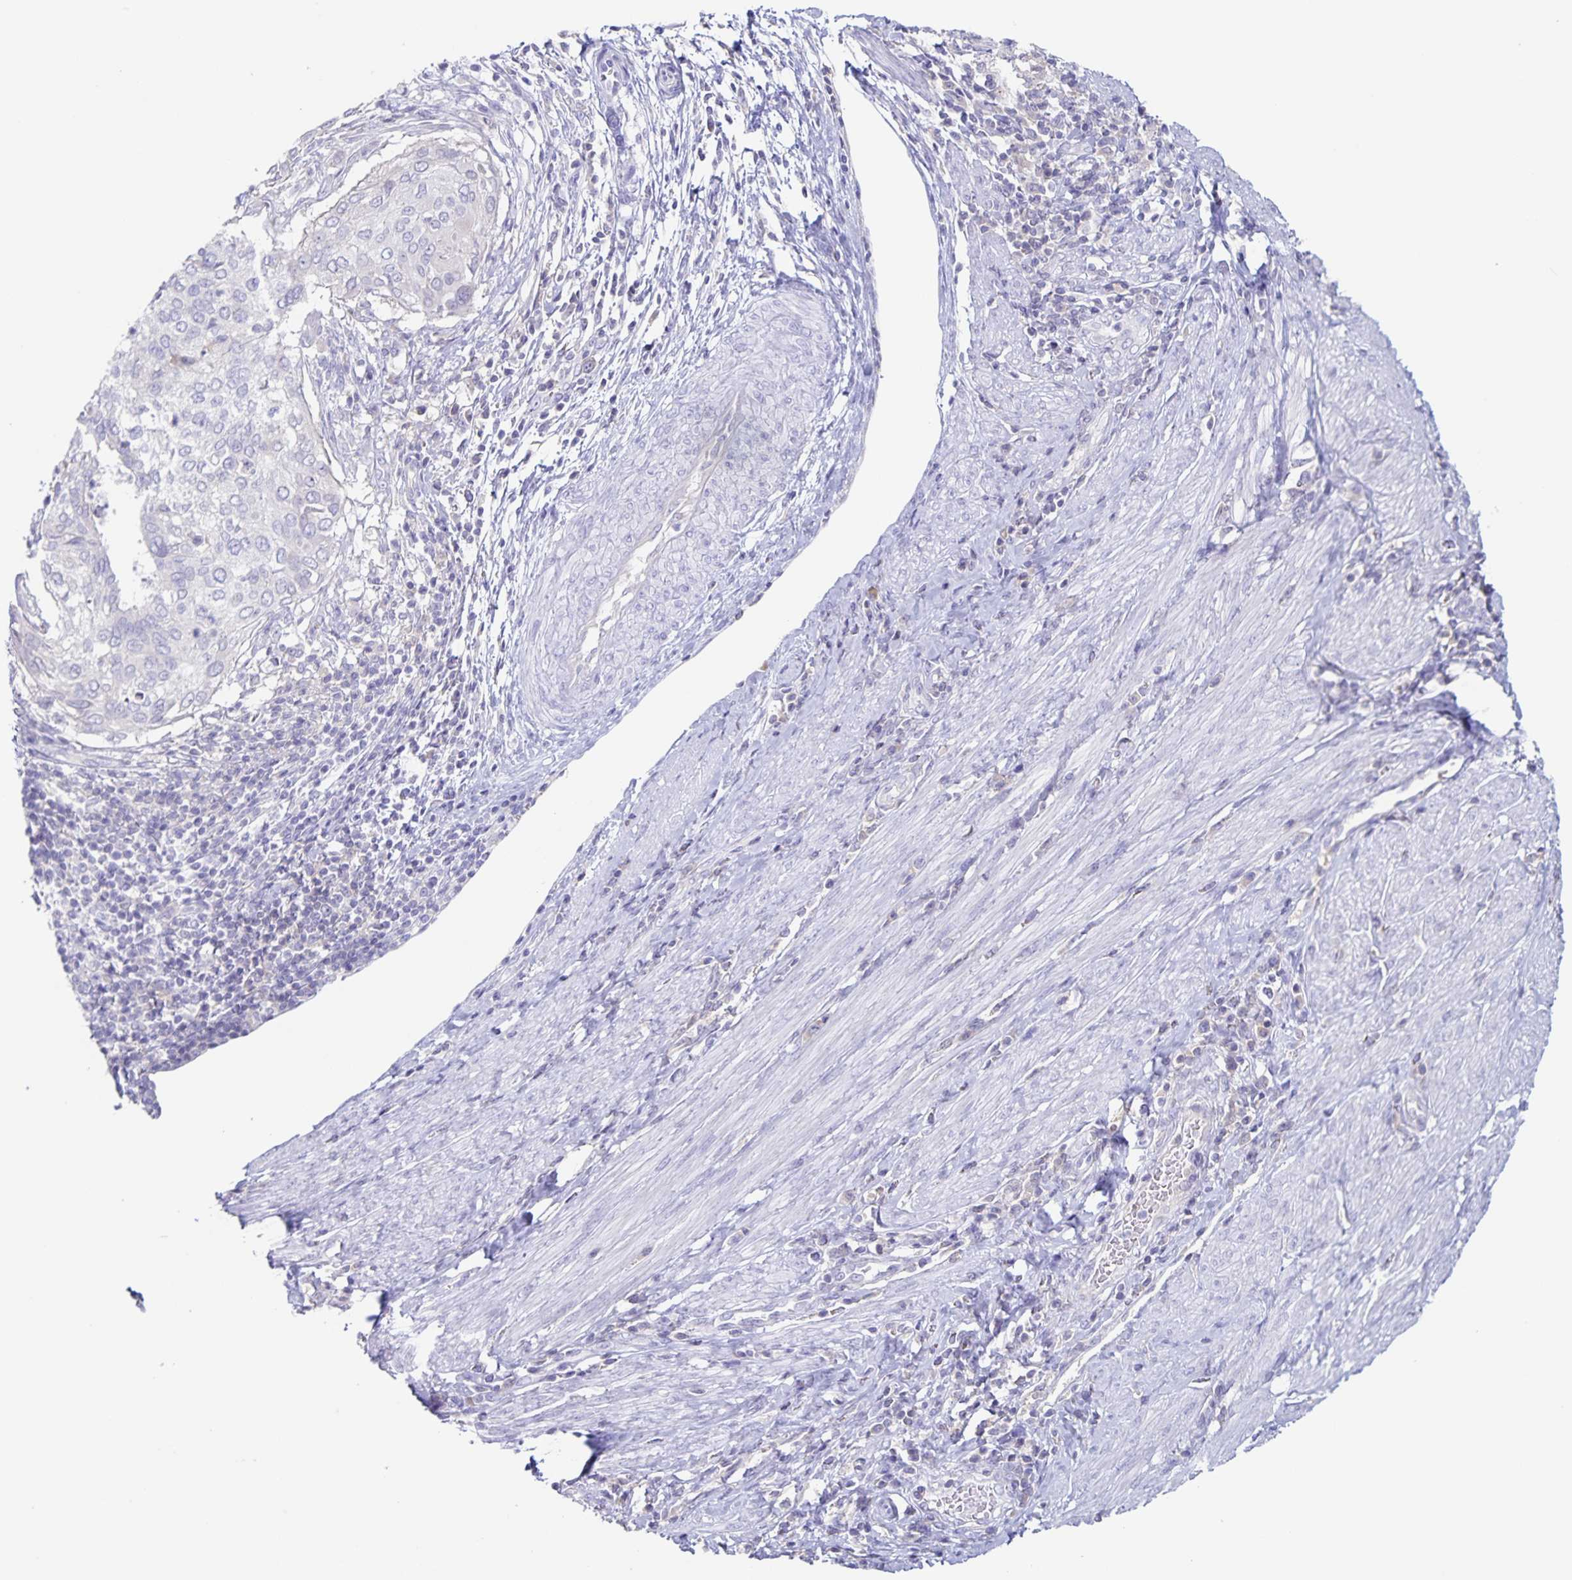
{"staining": {"intensity": "negative", "quantity": "none", "location": "none"}, "tissue": "cervical cancer", "cell_type": "Tumor cells", "image_type": "cancer", "snomed": [{"axis": "morphology", "description": "Squamous cell carcinoma, NOS"}, {"axis": "topography", "description": "Cervix"}], "caption": "This is an immunohistochemistry (IHC) image of cervical squamous cell carcinoma. There is no positivity in tumor cells.", "gene": "RPL36A", "patient": {"sex": "female", "age": 38}}